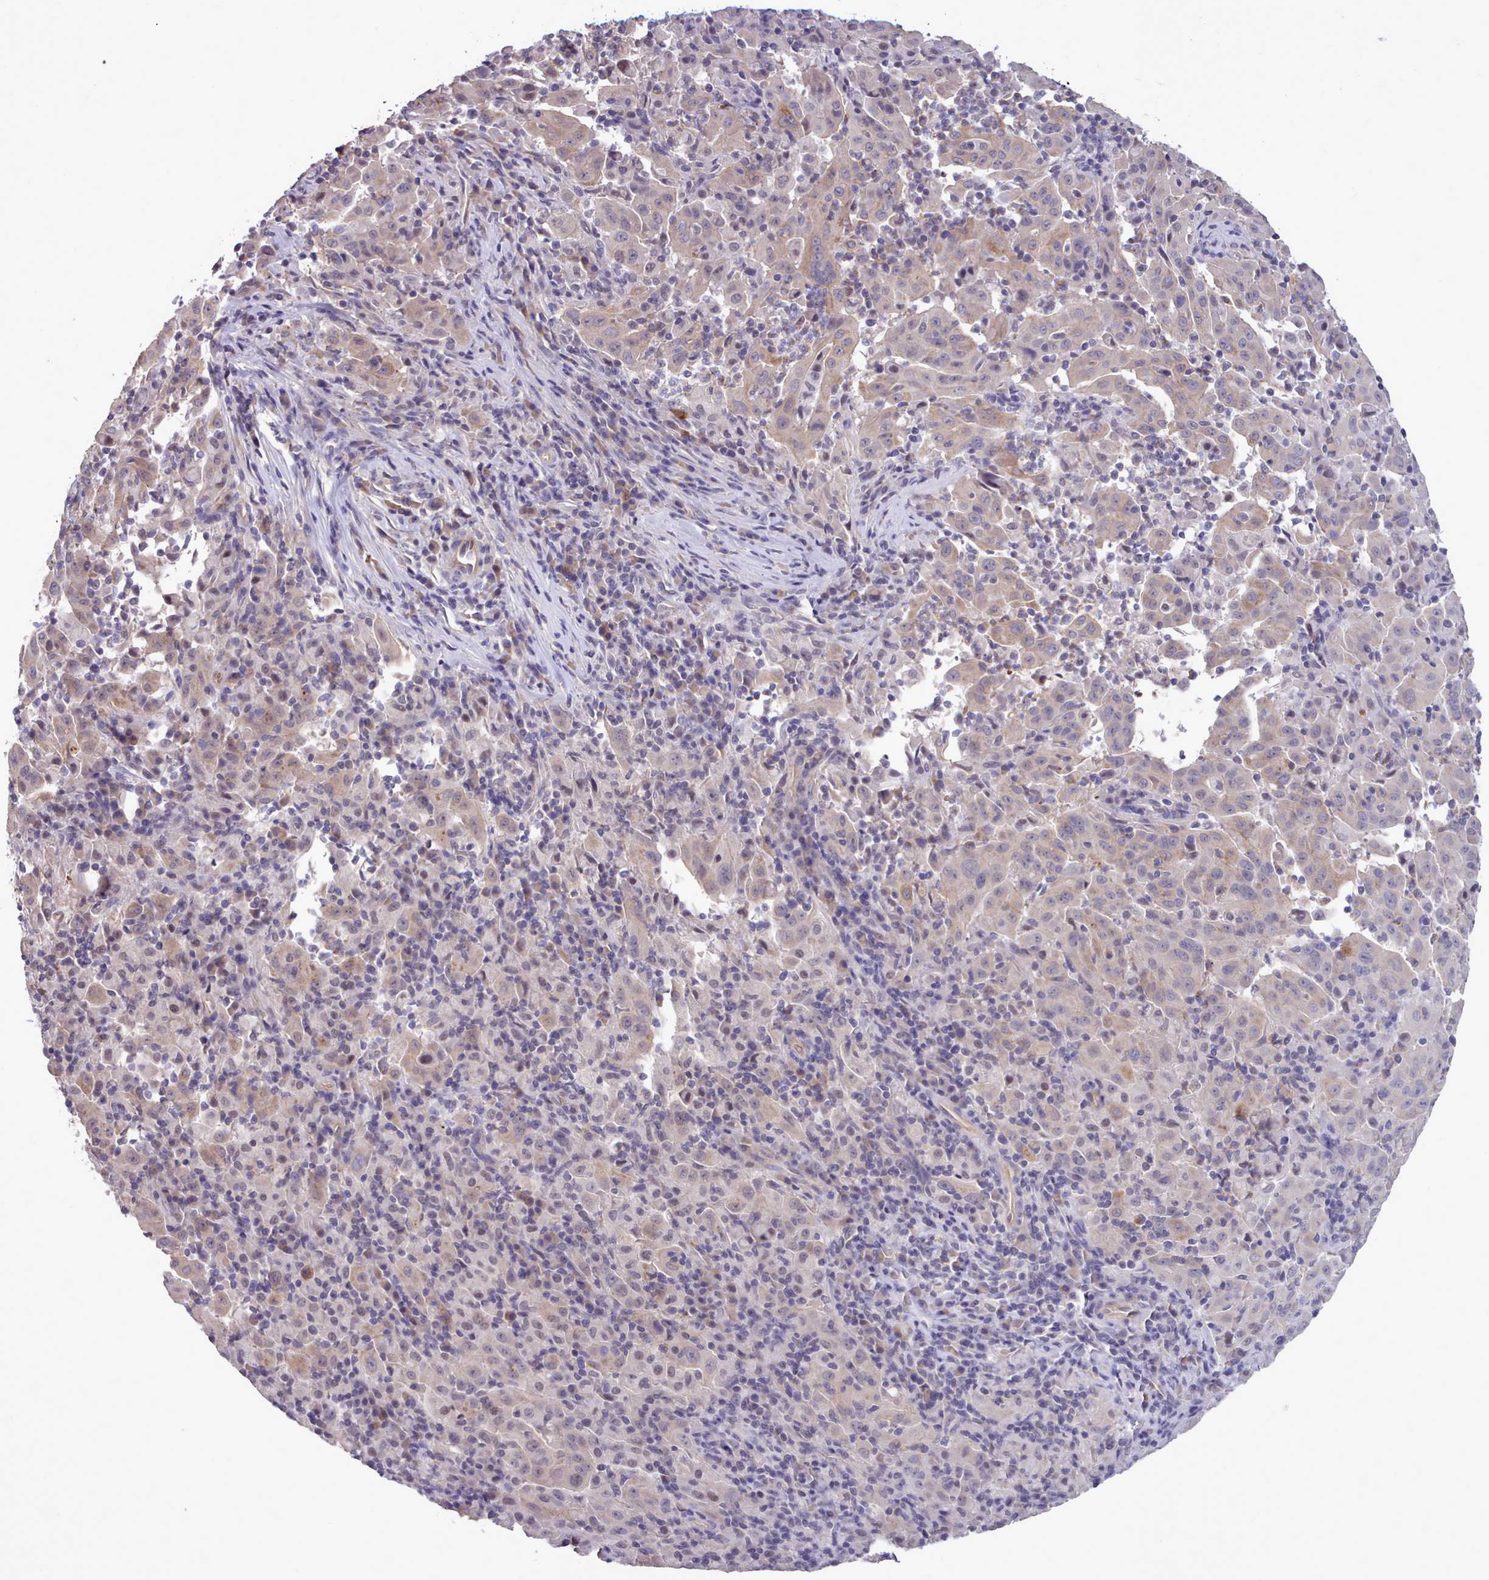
{"staining": {"intensity": "weak", "quantity": "25%-75%", "location": "cytoplasmic/membranous"}, "tissue": "pancreatic cancer", "cell_type": "Tumor cells", "image_type": "cancer", "snomed": [{"axis": "morphology", "description": "Adenocarcinoma, NOS"}, {"axis": "topography", "description": "Pancreas"}], "caption": "Pancreatic cancer (adenocarcinoma) stained for a protein displays weak cytoplasmic/membranous positivity in tumor cells.", "gene": "KCTD16", "patient": {"sex": "male", "age": 63}}